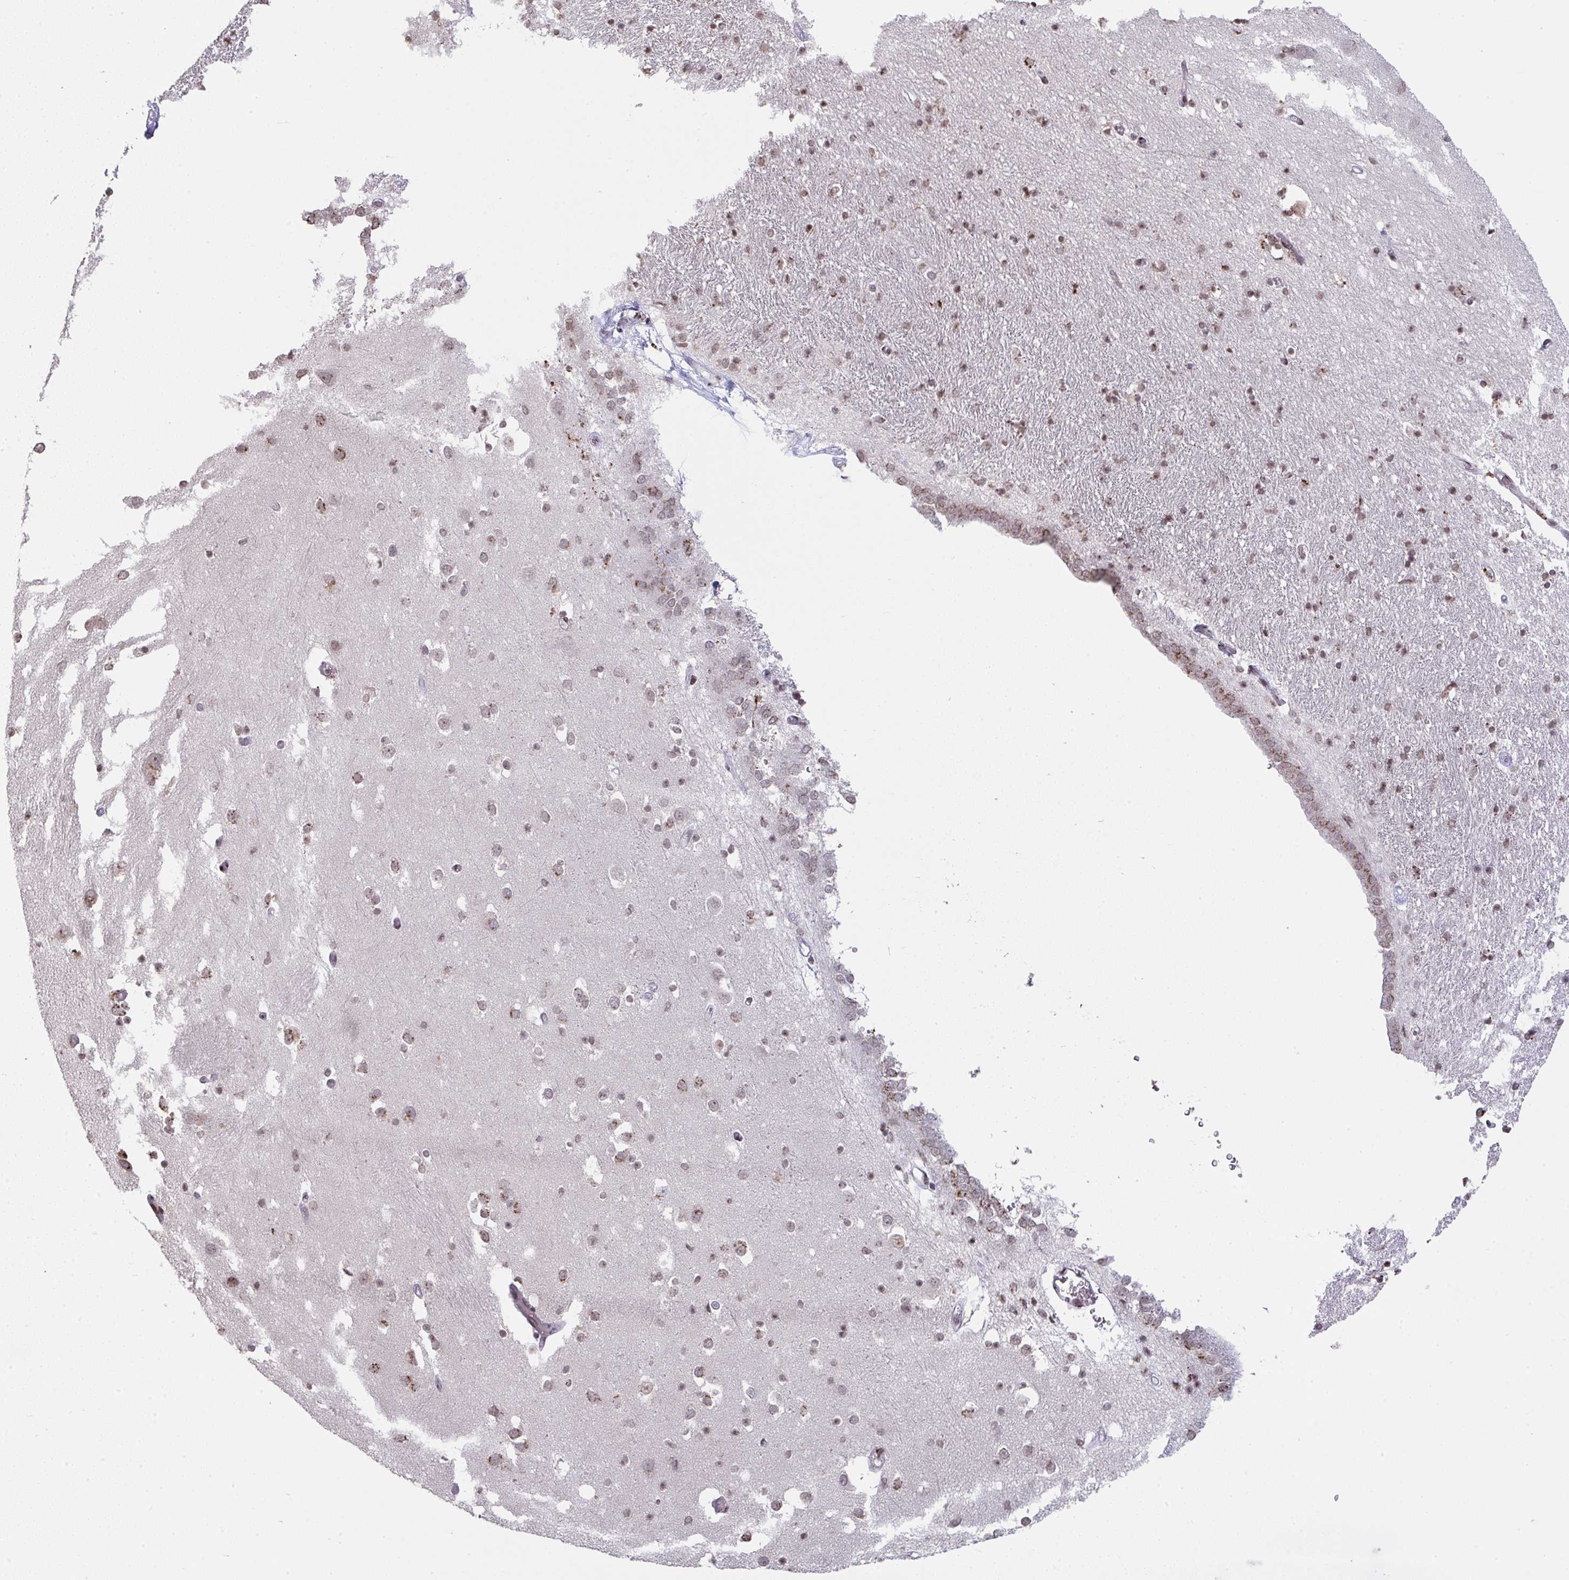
{"staining": {"intensity": "moderate", "quantity": "25%-75%", "location": "cytoplasmic/membranous"}, "tissue": "caudate", "cell_type": "Glial cells", "image_type": "normal", "snomed": [{"axis": "morphology", "description": "Normal tissue, NOS"}, {"axis": "topography", "description": "Lateral ventricle wall"}, {"axis": "topography", "description": "Hippocampus"}], "caption": "Glial cells exhibit medium levels of moderate cytoplasmic/membranous positivity in approximately 25%-75% of cells in unremarkable human caudate. The staining was performed using DAB (3,3'-diaminobenzidine), with brown indicating positive protein expression. Nuclei are stained blue with hematoxylin.", "gene": "NIP7", "patient": {"sex": "female", "age": 63}}